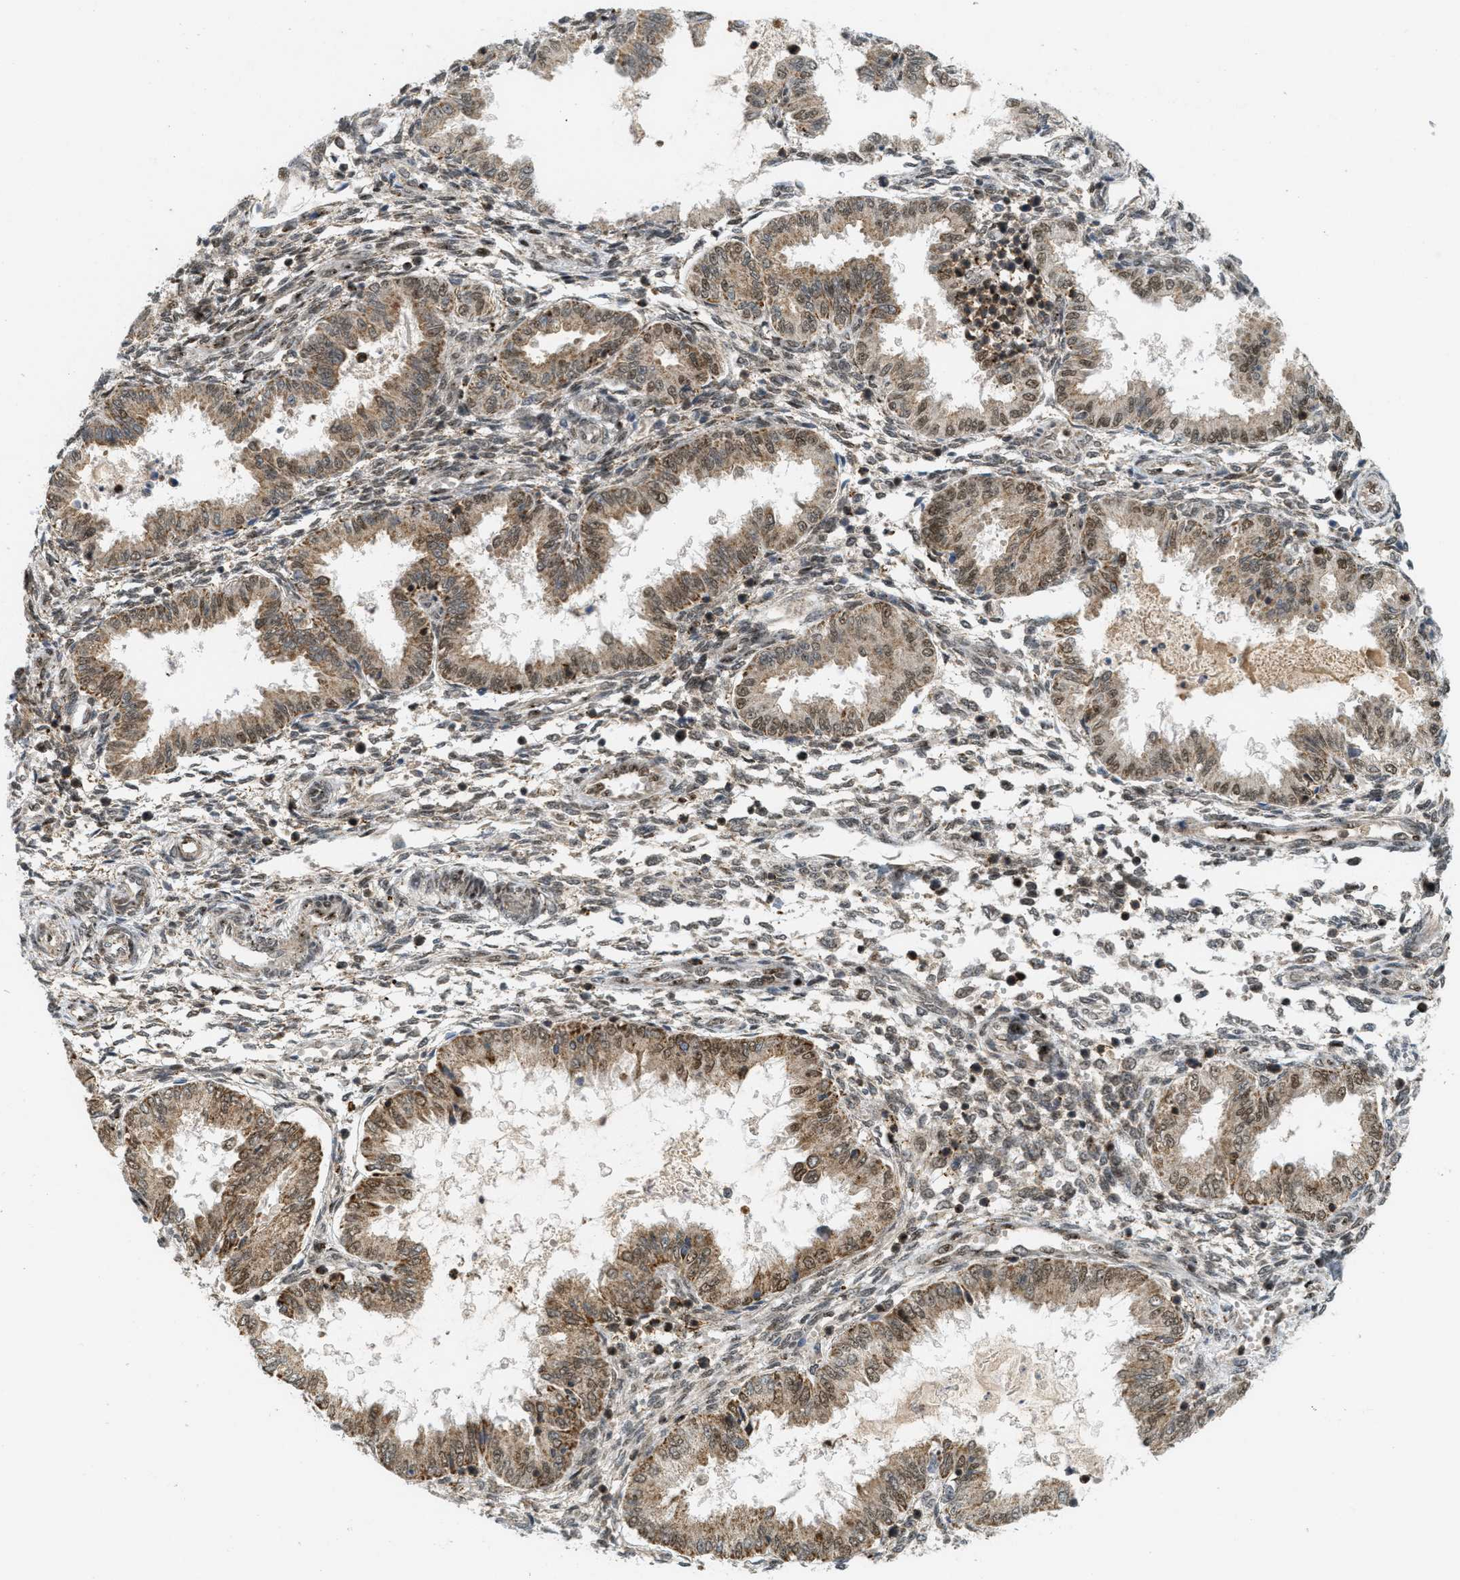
{"staining": {"intensity": "moderate", "quantity": ">75%", "location": "cytoplasmic/membranous,nuclear"}, "tissue": "endometrium", "cell_type": "Cells in endometrial stroma", "image_type": "normal", "snomed": [{"axis": "morphology", "description": "Normal tissue, NOS"}, {"axis": "topography", "description": "Endometrium"}], "caption": "Immunohistochemistry (IHC) staining of normal endometrium, which displays medium levels of moderate cytoplasmic/membranous,nuclear positivity in approximately >75% of cells in endometrial stroma indicating moderate cytoplasmic/membranous,nuclear protein expression. The staining was performed using DAB (3,3'-diaminobenzidine) (brown) for protein detection and nuclei were counterstained in hematoxylin (blue).", "gene": "TLK1", "patient": {"sex": "female", "age": 33}}